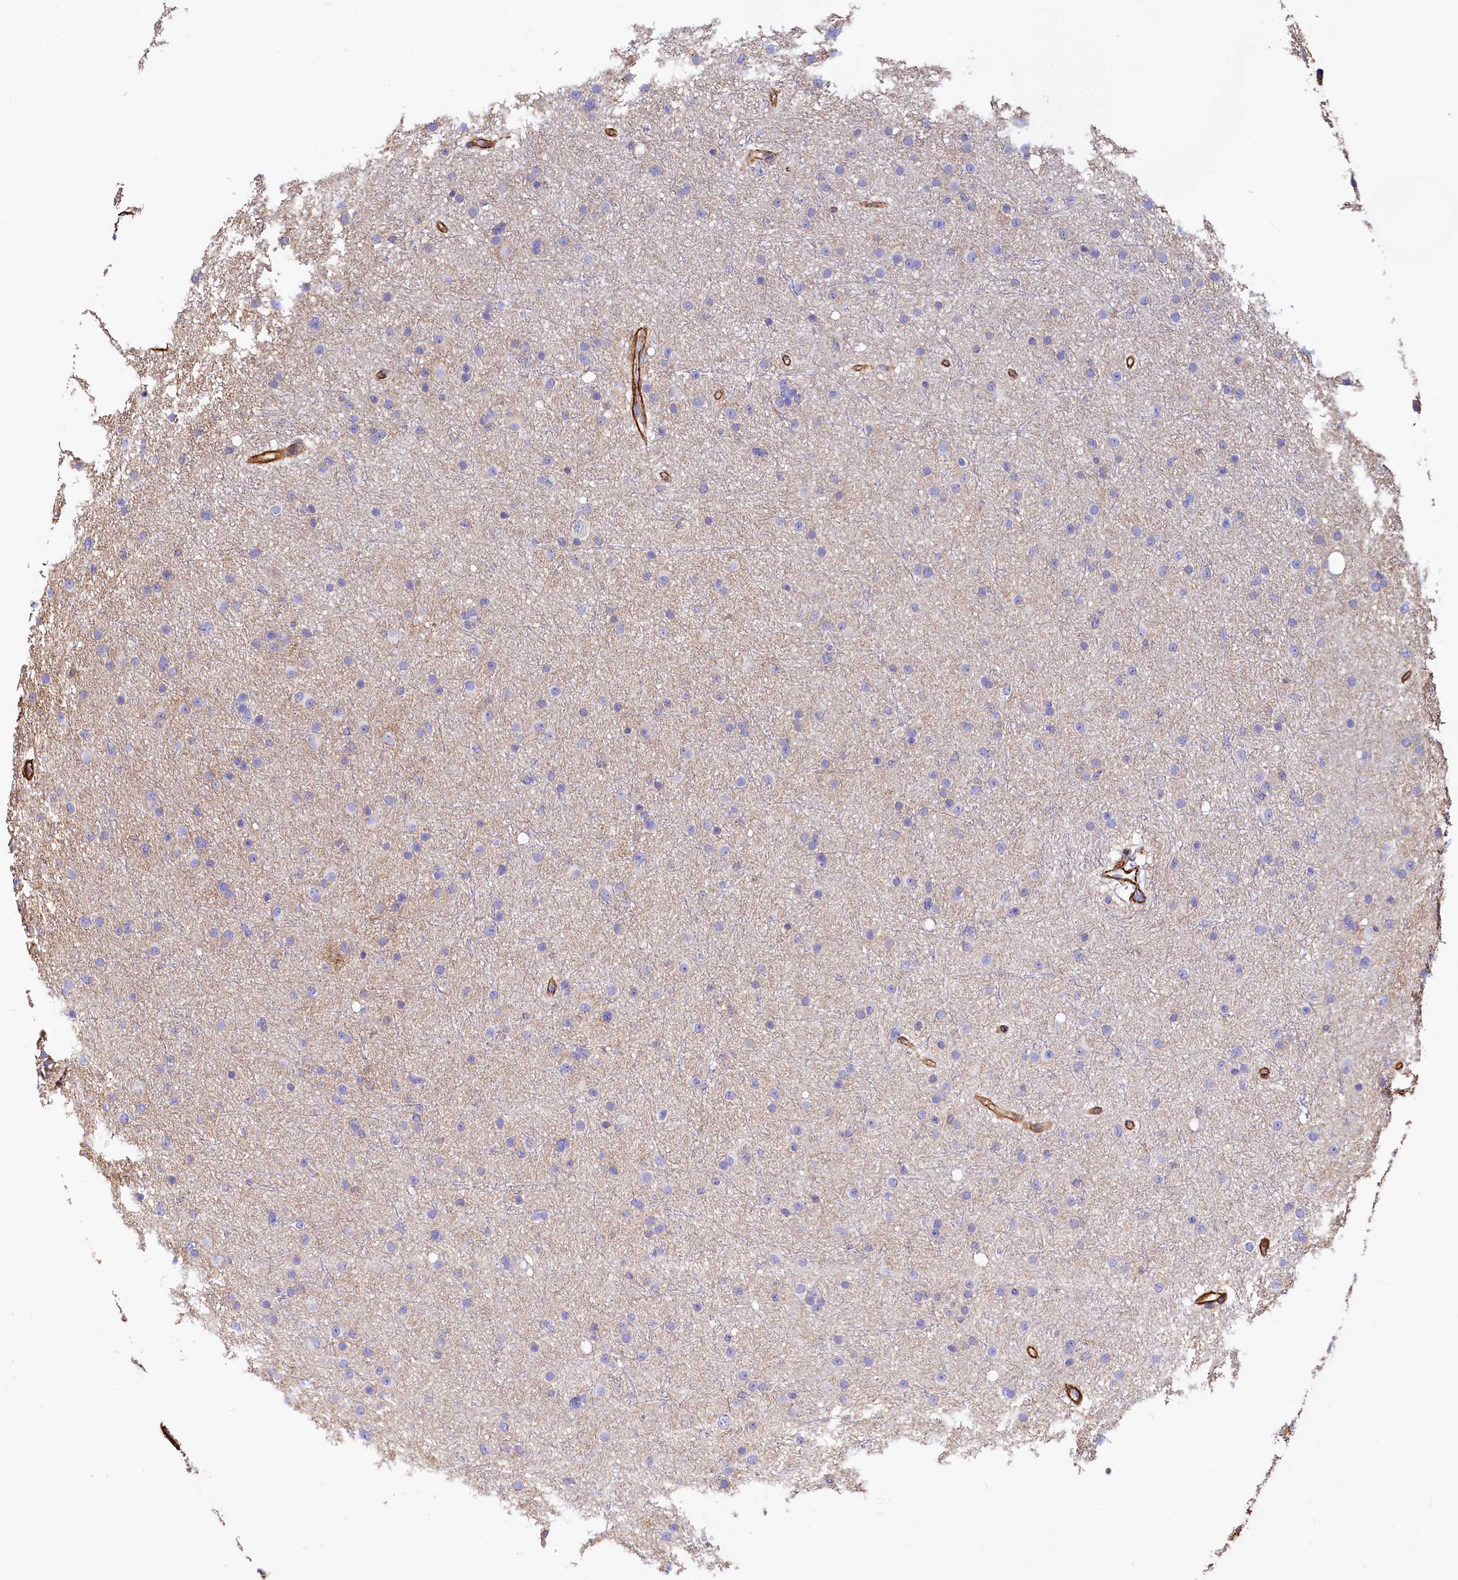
{"staining": {"intensity": "negative", "quantity": "none", "location": "none"}, "tissue": "glioma", "cell_type": "Tumor cells", "image_type": "cancer", "snomed": [{"axis": "morphology", "description": "Glioma, malignant, Low grade"}, {"axis": "topography", "description": "Cerebral cortex"}], "caption": "Micrograph shows no significant protein staining in tumor cells of glioma.", "gene": "THBS1", "patient": {"sex": "female", "age": 39}}